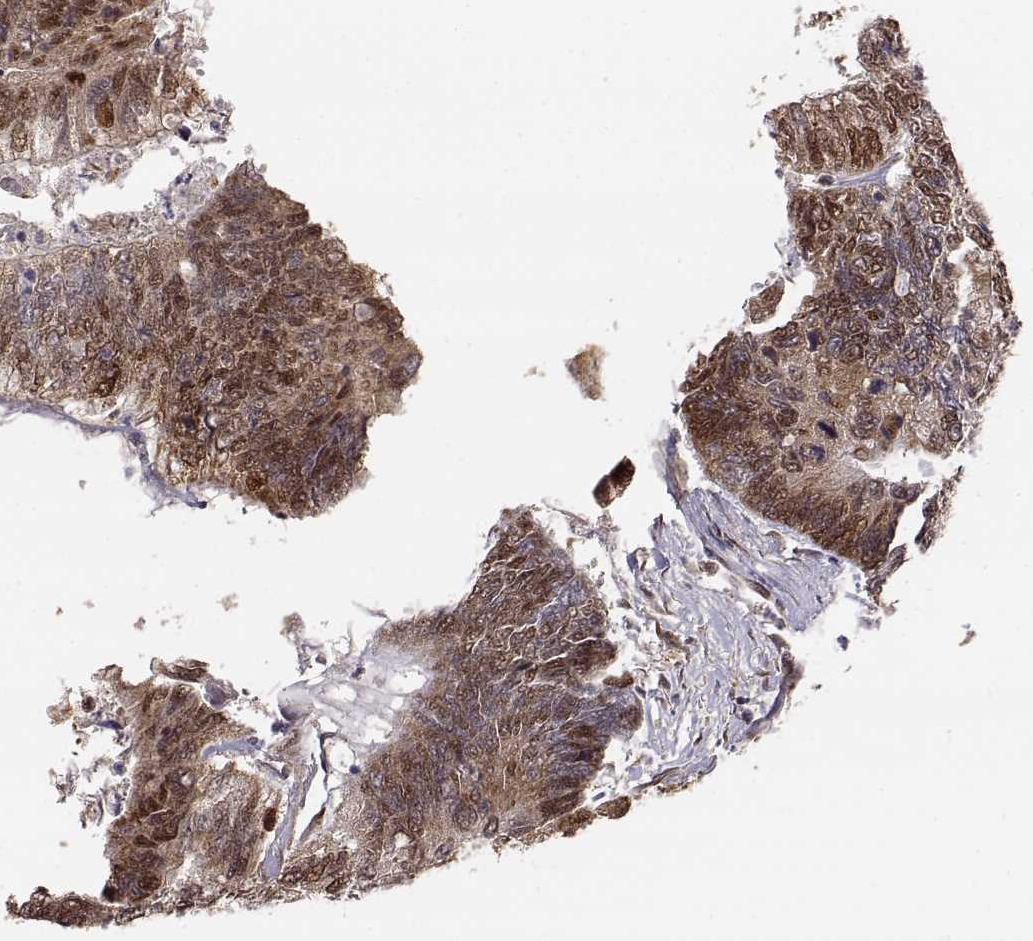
{"staining": {"intensity": "moderate", "quantity": "25%-75%", "location": "cytoplasmic/membranous,nuclear"}, "tissue": "colorectal cancer", "cell_type": "Tumor cells", "image_type": "cancer", "snomed": [{"axis": "morphology", "description": "Adenocarcinoma, NOS"}, {"axis": "topography", "description": "Colon"}], "caption": "About 25%-75% of tumor cells in human colorectal adenocarcinoma display moderate cytoplasmic/membranous and nuclear protein expression as visualized by brown immunohistochemical staining.", "gene": "BRCA1", "patient": {"sex": "female", "age": 67}}